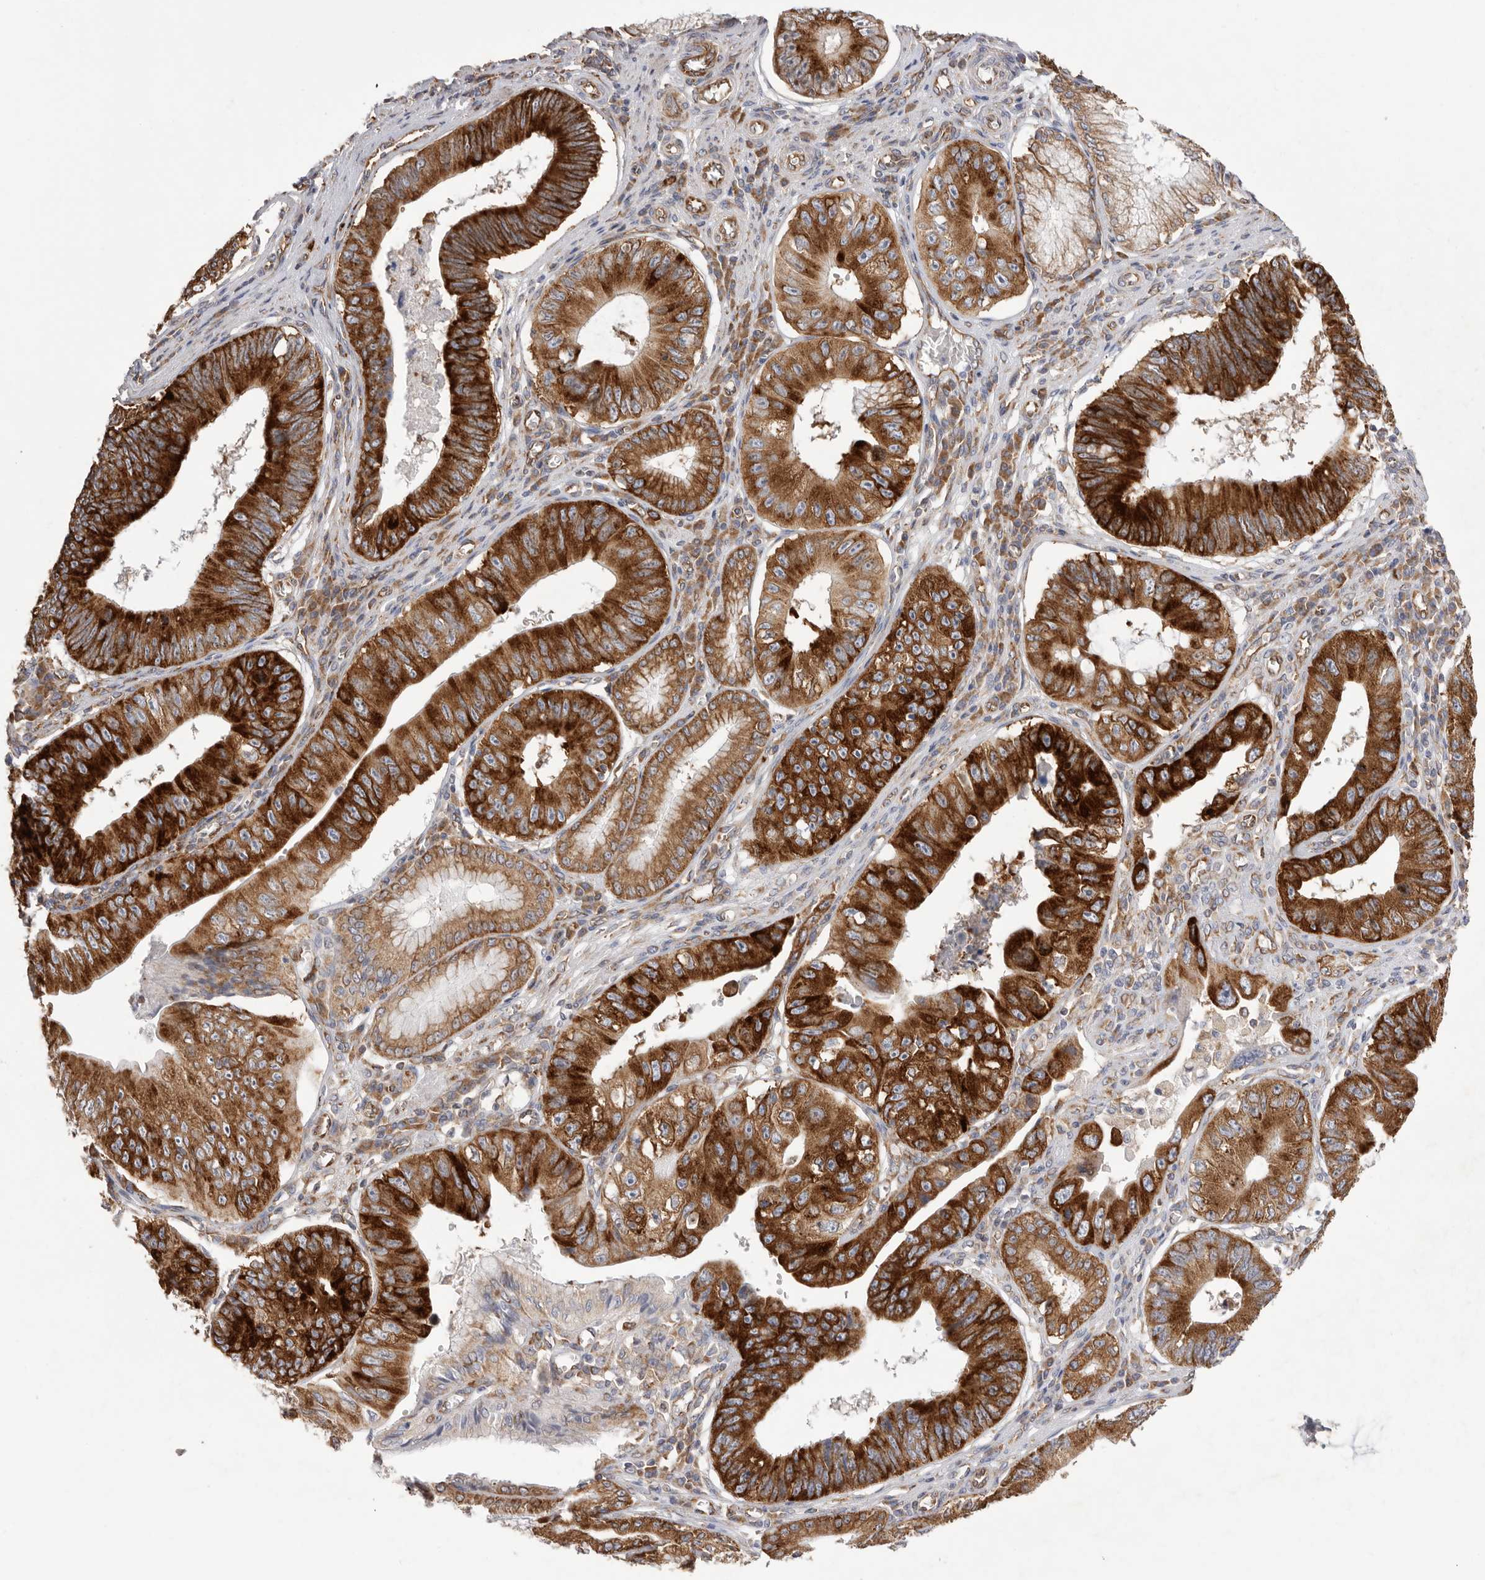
{"staining": {"intensity": "strong", "quantity": ">75%", "location": "cytoplasmic/membranous"}, "tissue": "stomach cancer", "cell_type": "Tumor cells", "image_type": "cancer", "snomed": [{"axis": "morphology", "description": "Adenocarcinoma, NOS"}, {"axis": "topography", "description": "Stomach"}], "caption": "Immunohistochemical staining of stomach cancer (adenocarcinoma) exhibits high levels of strong cytoplasmic/membranous expression in approximately >75% of tumor cells. Nuclei are stained in blue.", "gene": "SERBP1", "patient": {"sex": "male", "age": 59}}